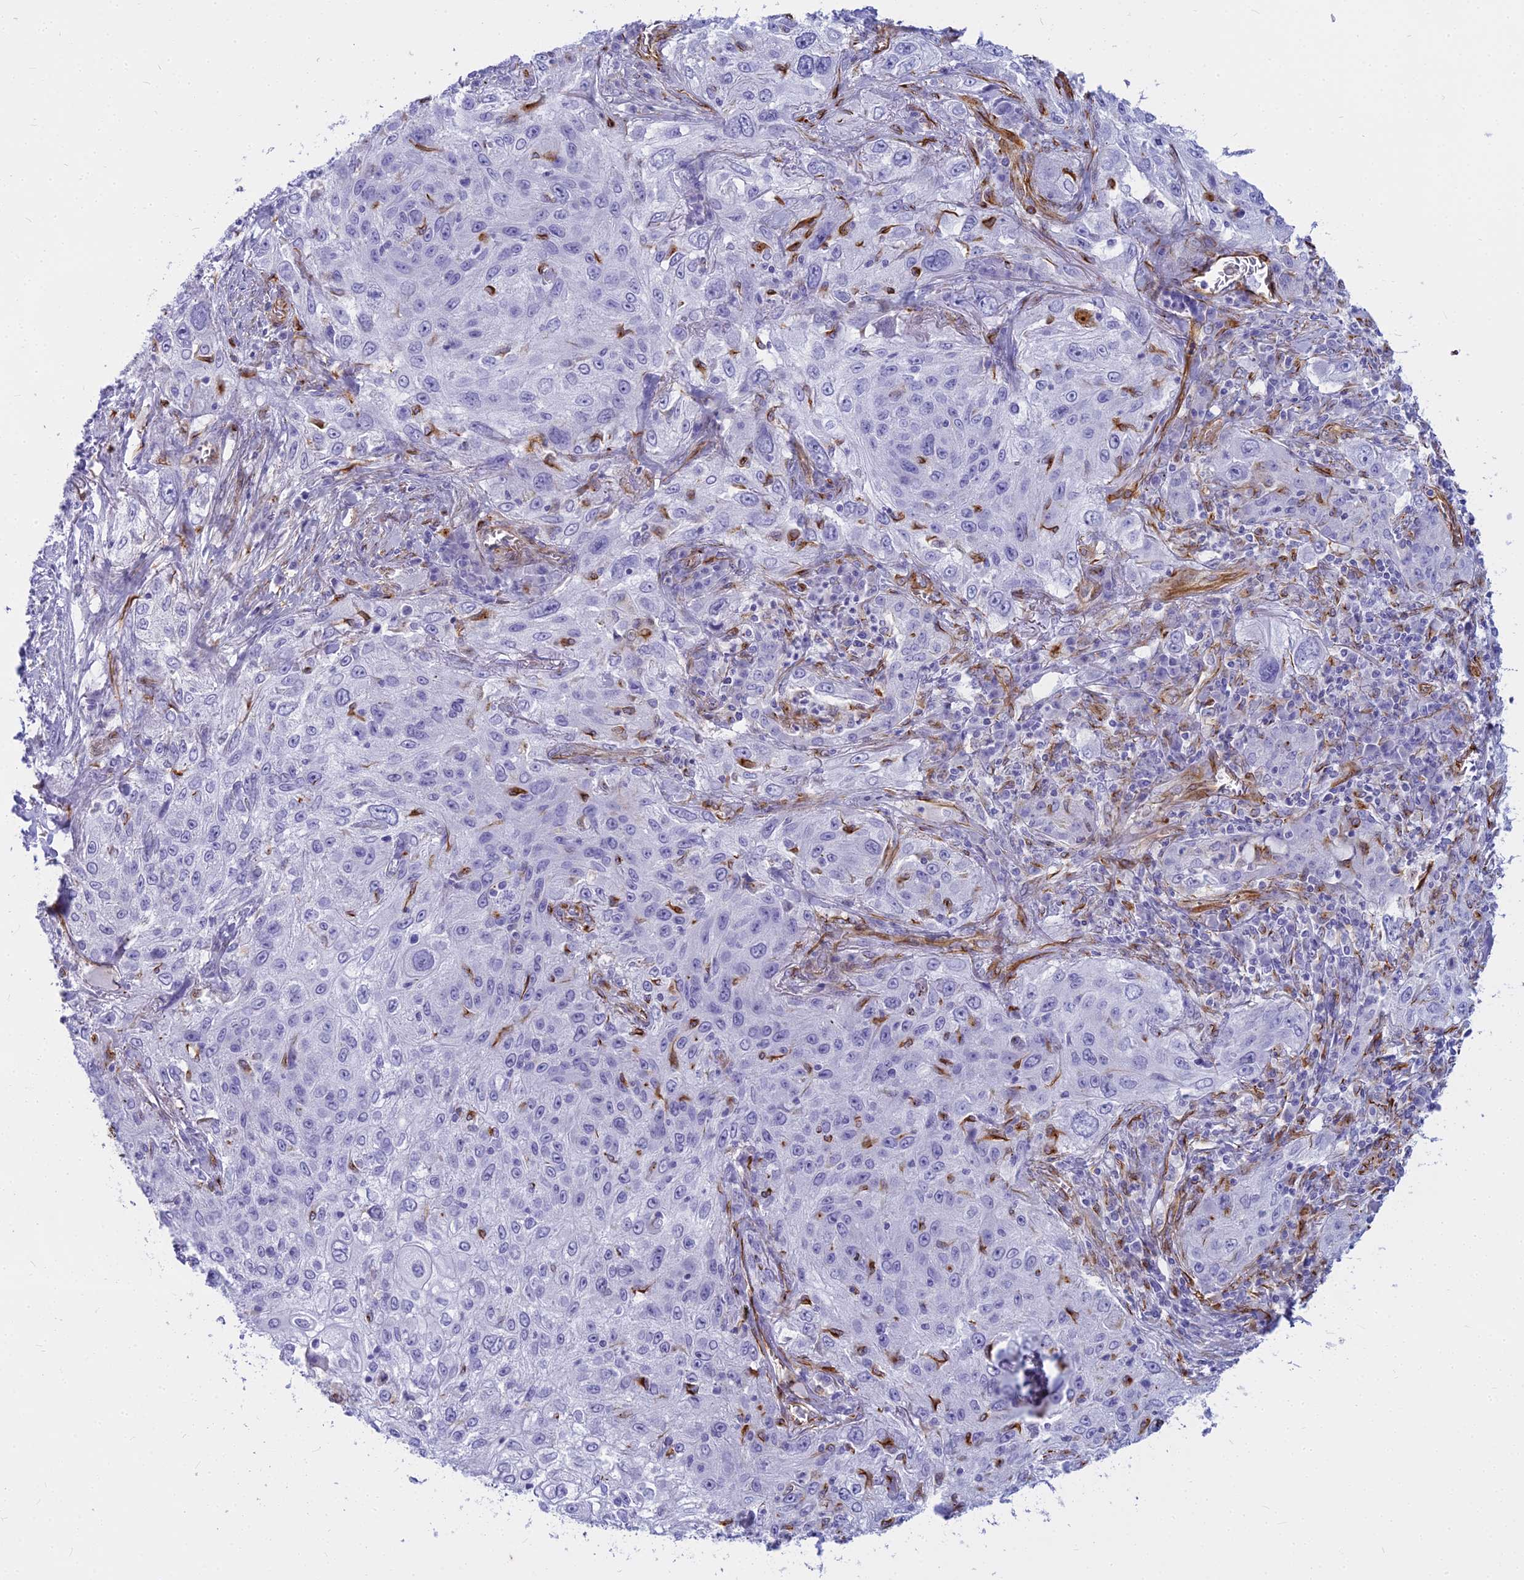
{"staining": {"intensity": "negative", "quantity": "none", "location": "none"}, "tissue": "lung cancer", "cell_type": "Tumor cells", "image_type": "cancer", "snomed": [{"axis": "morphology", "description": "Squamous cell carcinoma, NOS"}, {"axis": "topography", "description": "Lung"}], "caption": "Immunohistochemistry of human lung cancer (squamous cell carcinoma) demonstrates no positivity in tumor cells.", "gene": "EVI2A", "patient": {"sex": "female", "age": 69}}